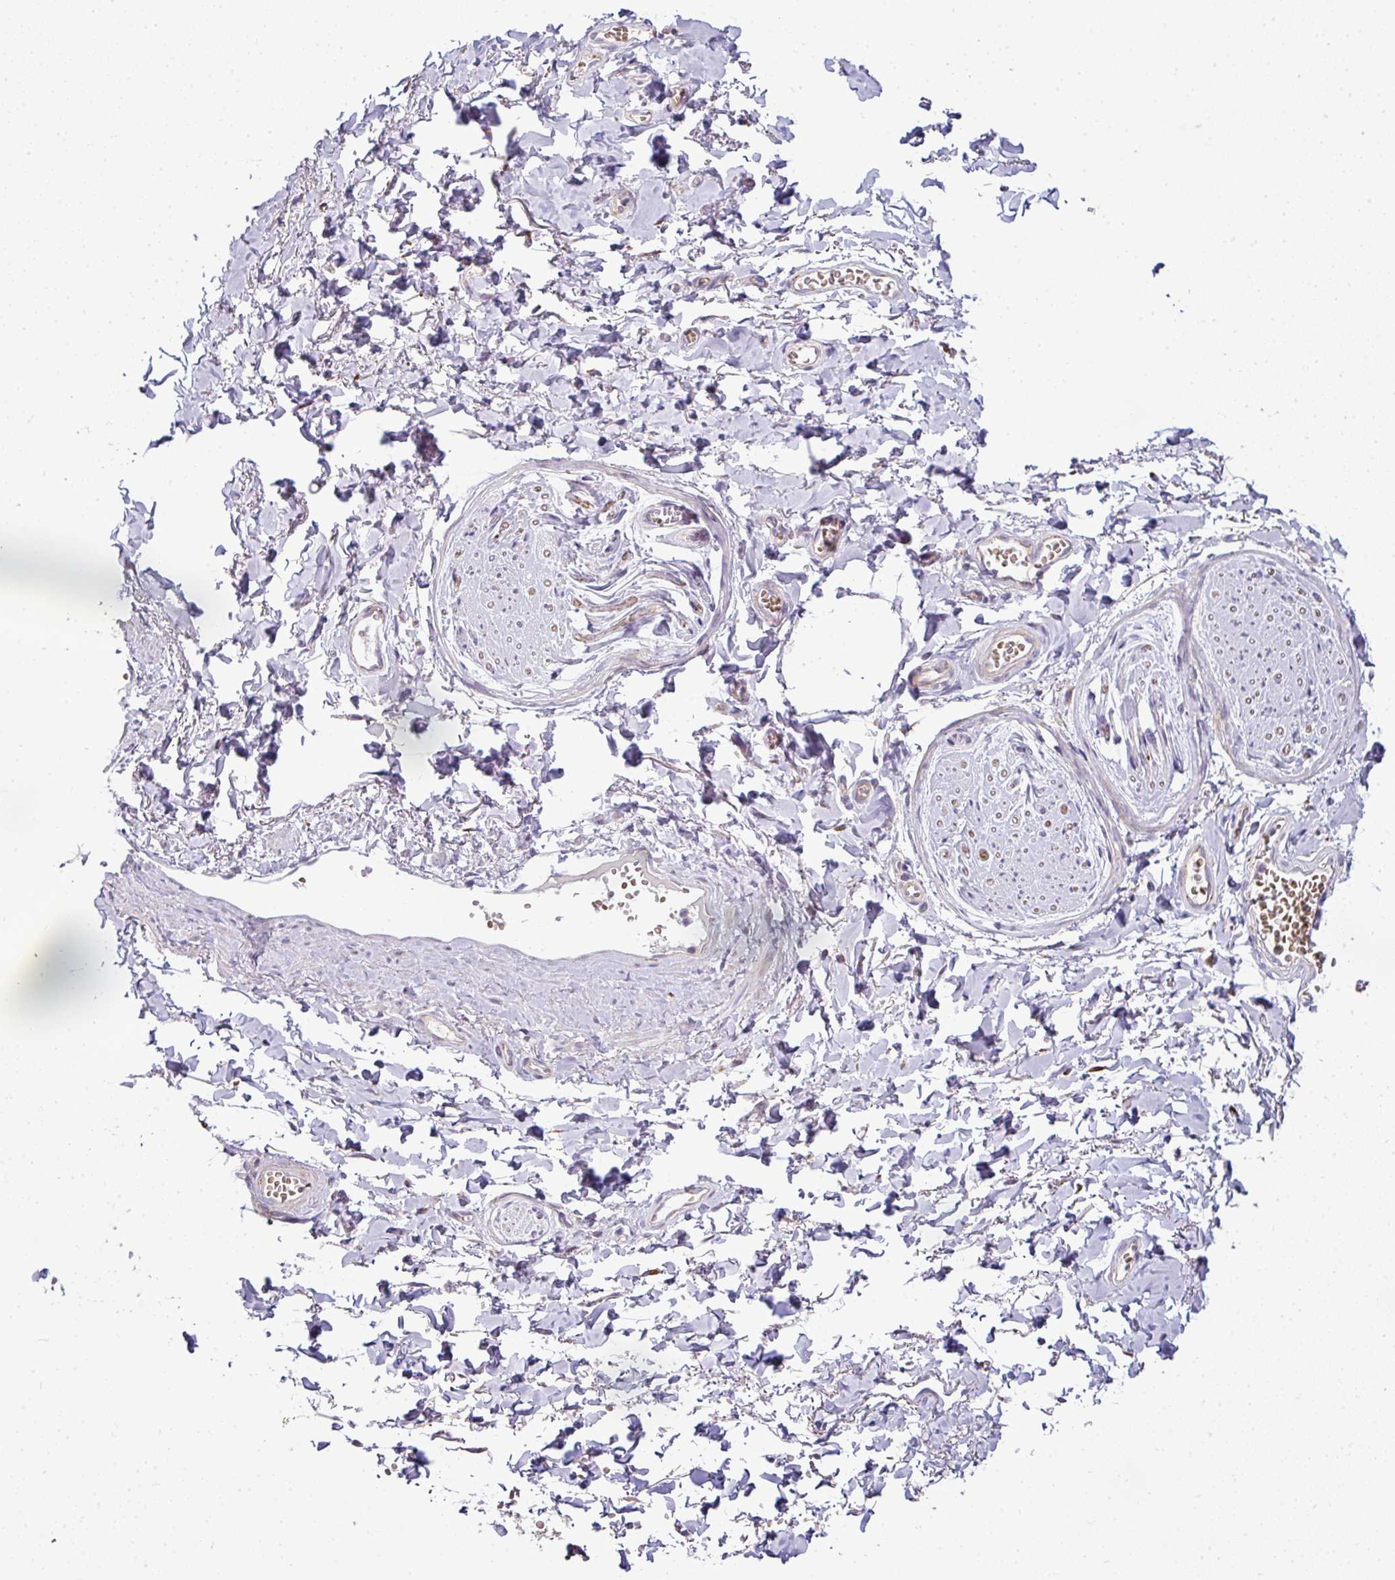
{"staining": {"intensity": "negative", "quantity": "none", "location": "none"}, "tissue": "adipose tissue", "cell_type": "Adipocytes", "image_type": "normal", "snomed": [{"axis": "morphology", "description": "Normal tissue, NOS"}, {"axis": "topography", "description": "Vulva"}, {"axis": "topography", "description": "Vagina"}, {"axis": "topography", "description": "Peripheral nerve tissue"}], "caption": "Image shows no significant protein expression in adipocytes of benign adipose tissue. (IHC, brightfield microscopy, high magnification).", "gene": "ANKRD18A", "patient": {"sex": "female", "age": 66}}